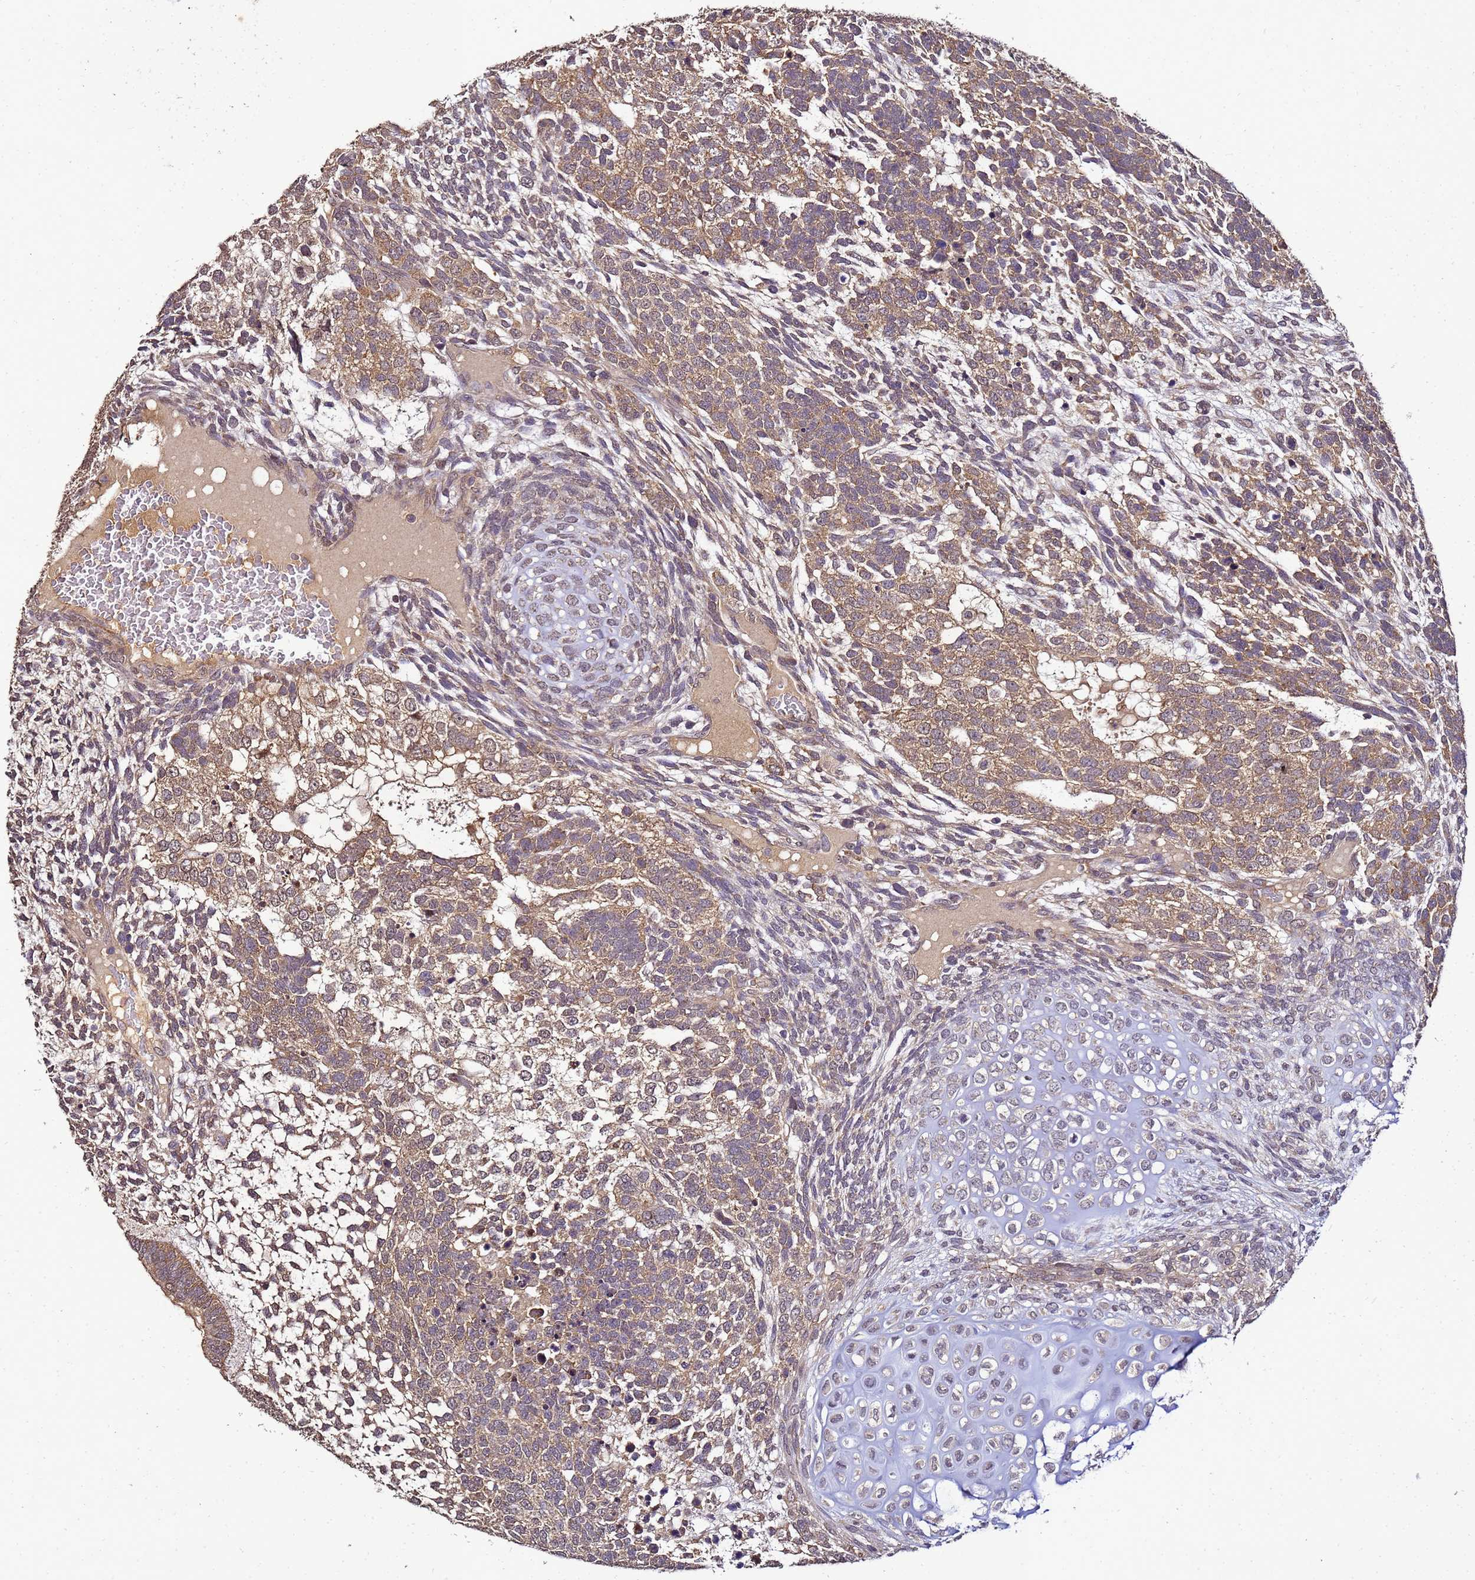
{"staining": {"intensity": "moderate", "quantity": ">75%", "location": "cytoplasmic/membranous"}, "tissue": "testis cancer", "cell_type": "Tumor cells", "image_type": "cancer", "snomed": [{"axis": "morphology", "description": "Carcinoma, Embryonal, NOS"}, {"axis": "topography", "description": "Testis"}], "caption": "Tumor cells show moderate cytoplasmic/membranous positivity in about >75% of cells in testis cancer.", "gene": "ANKRD17", "patient": {"sex": "male", "age": 23}}